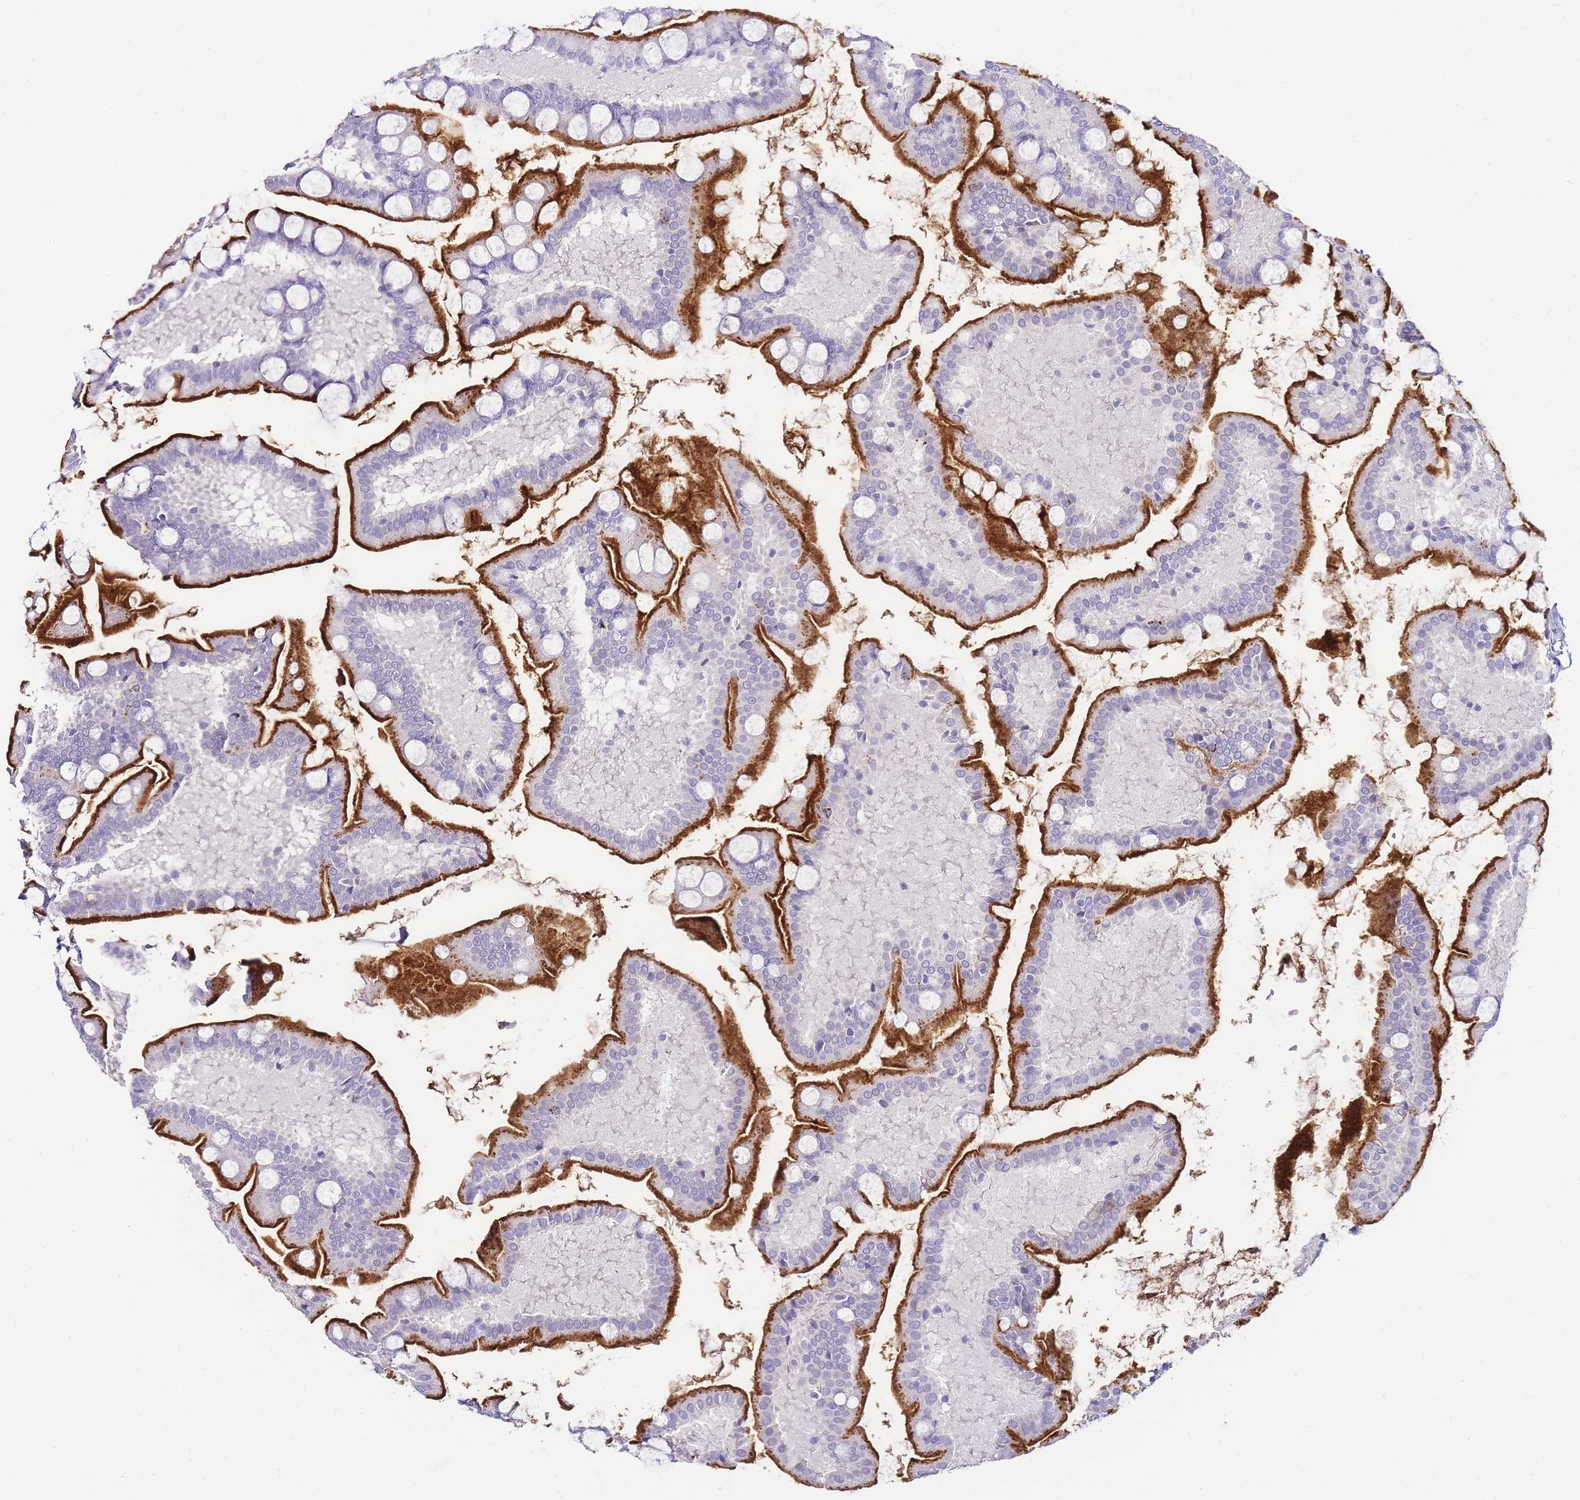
{"staining": {"intensity": "strong", "quantity": "25%-75%", "location": "cytoplasmic/membranous"}, "tissue": "small intestine", "cell_type": "Glandular cells", "image_type": "normal", "snomed": [{"axis": "morphology", "description": "Normal tissue, NOS"}, {"axis": "topography", "description": "Small intestine"}], "caption": "Small intestine stained with DAB (3,3'-diaminobenzidine) immunohistochemistry demonstrates high levels of strong cytoplasmic/membranous staining in about 25%-75% of glandular cells. (Brightfield microscopy of DAB IHC at high magnification).", "gene": "DPP4", "patient": {"sex": "male", "age": 41}}